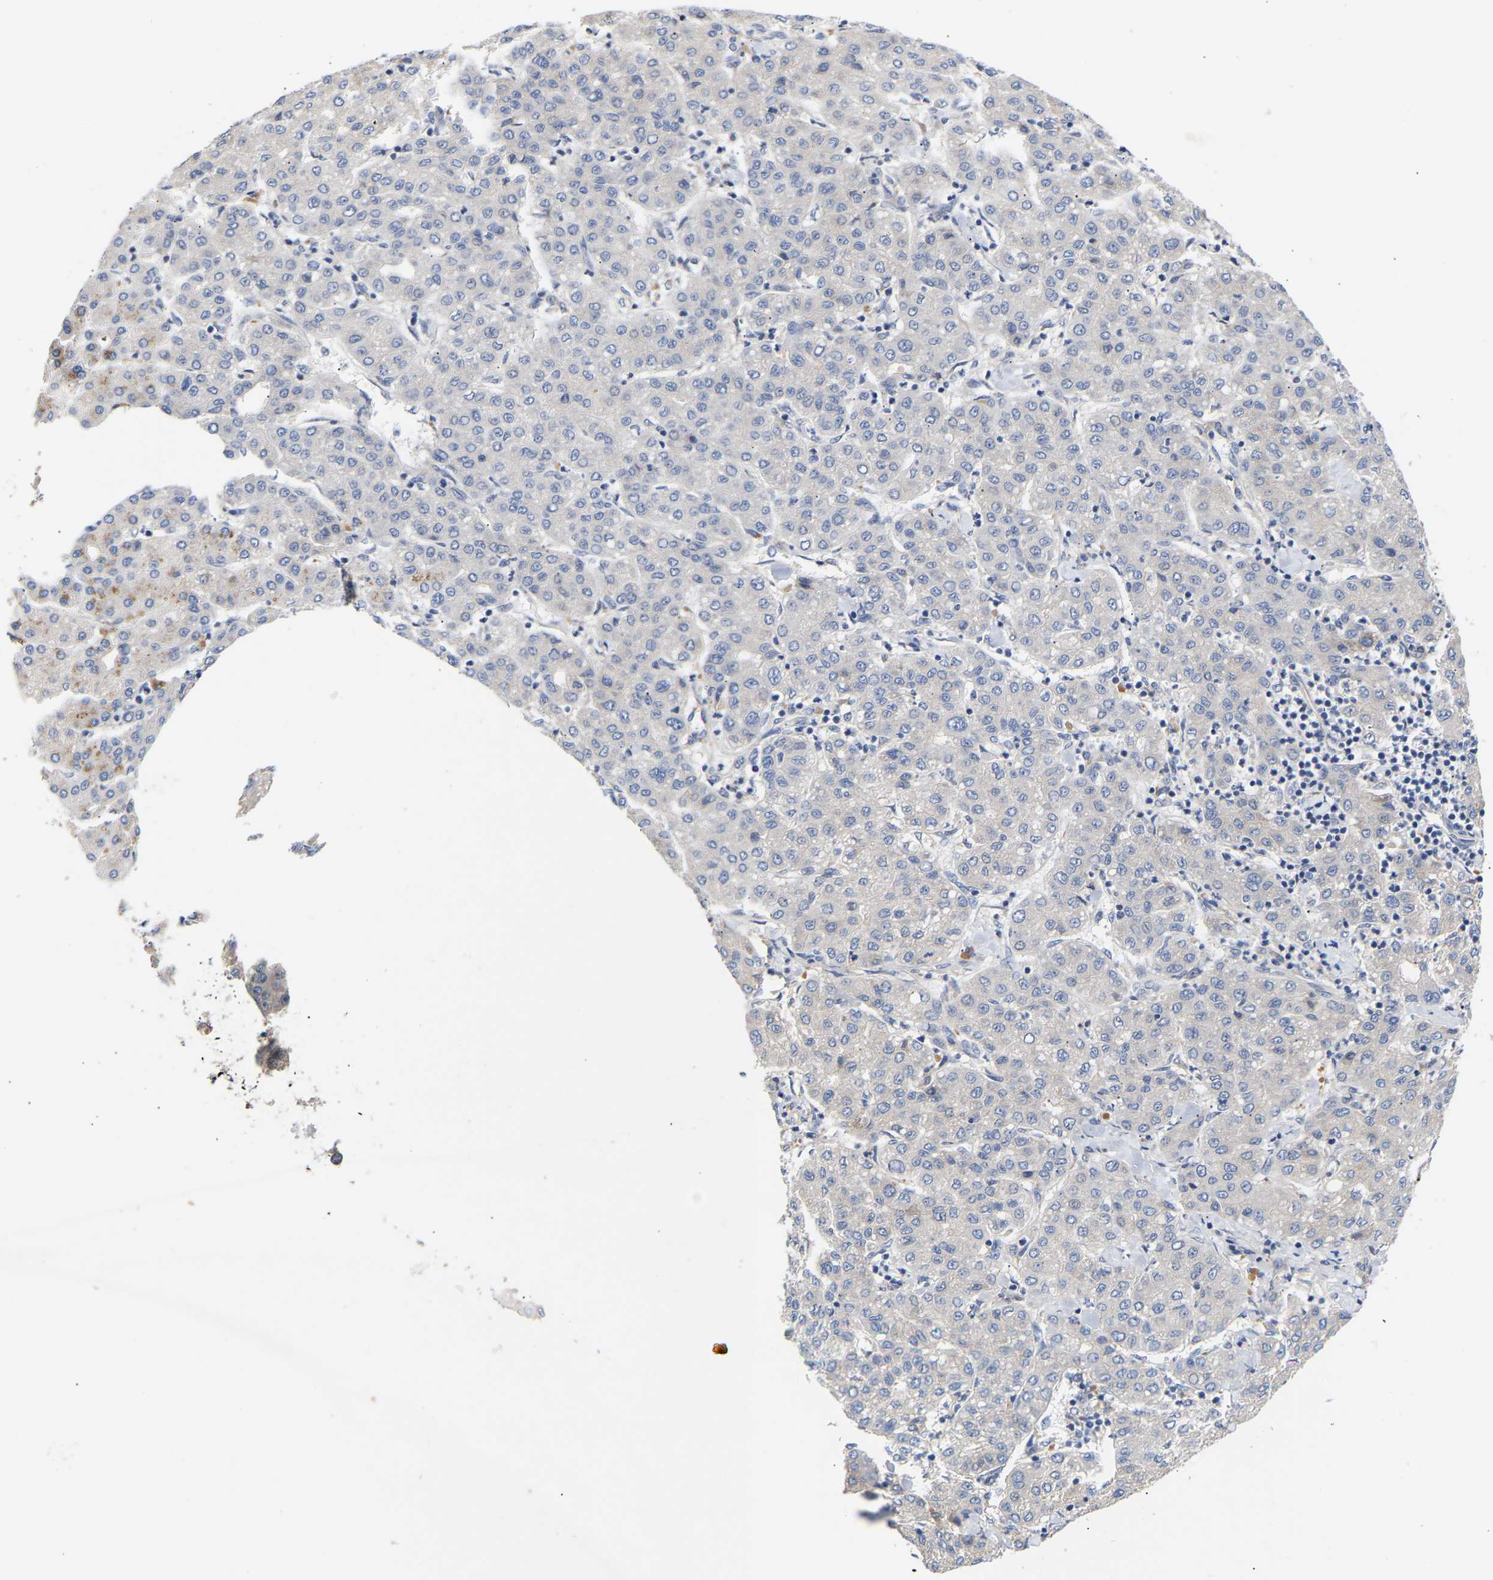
{"staining": {"intensity": "negative", "quantity": "none", "location": "none"}, "tissue": "liver cancer", "cell_type": "Tumor cells", "image_type": "cancer", "snomed": [{"axis": "morphology", "description": "Carcinoma, Hepatocellular, NOS"}, {"axis": "topography", "description": "Liver"}], "caption": "Protein analysis of liver cancer (hepatocellular carcinoma) reveals no significant expression in tumor cells.", "gene": "KASH5", "patient": {"sex": "male", "age": 65}}